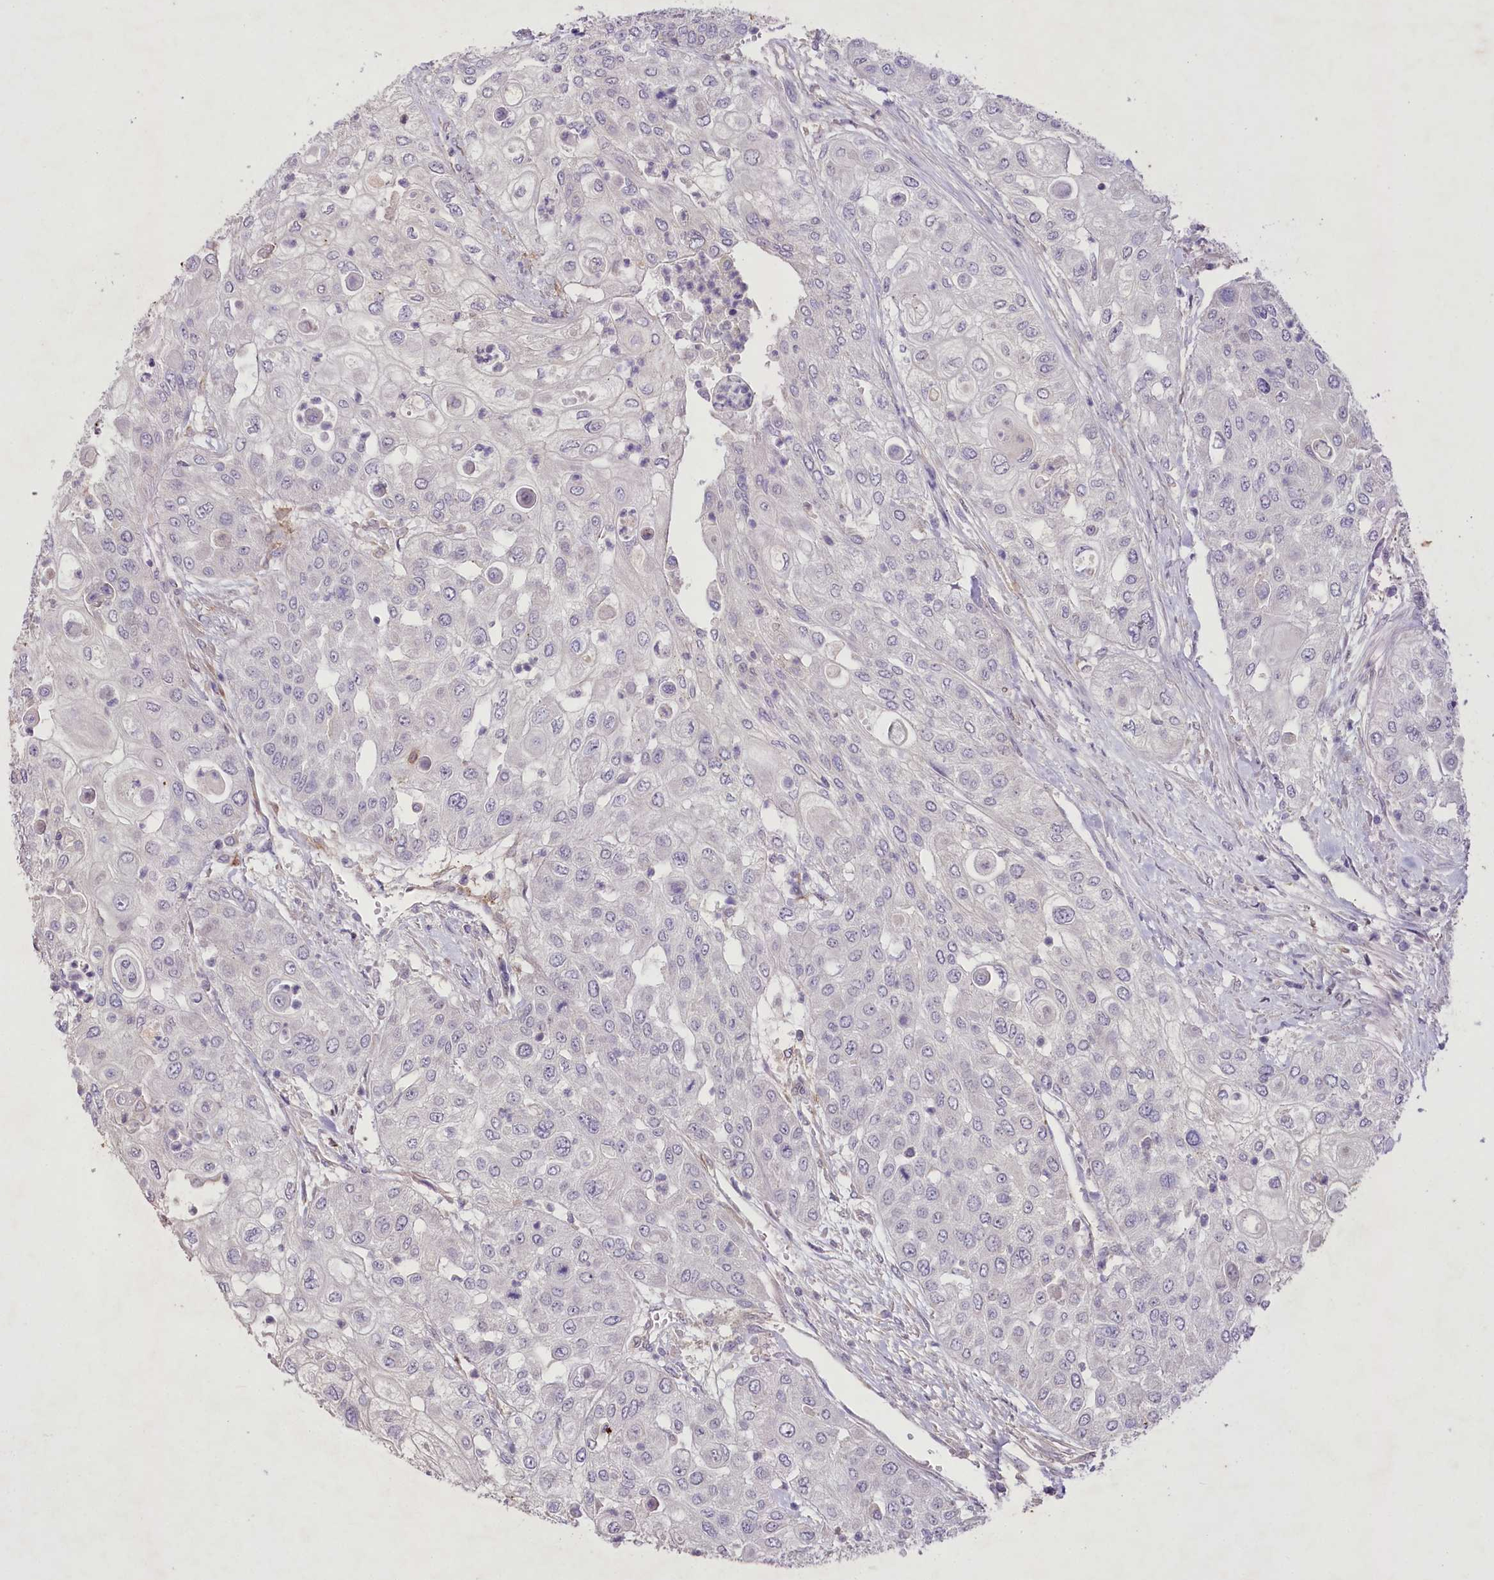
{"staining": {"intensity": "negative", "quantity": "none", "location": "none"}, "tissue": "urothelial cancer", "cell_type": "Tumor cells", "image_type": "cancer", "snomed": [{"axis": "morphology", "description": "Urothelial carcinoma, High grade"}, {"axis": "topography", "description": "Urinary bladder"}], "caption": "Tumor cells show no significant protein positivity in urothelial carcinoma (high-grade).", "gene": "ENPP1", "patient": {"sex": "female", "age": 79}}